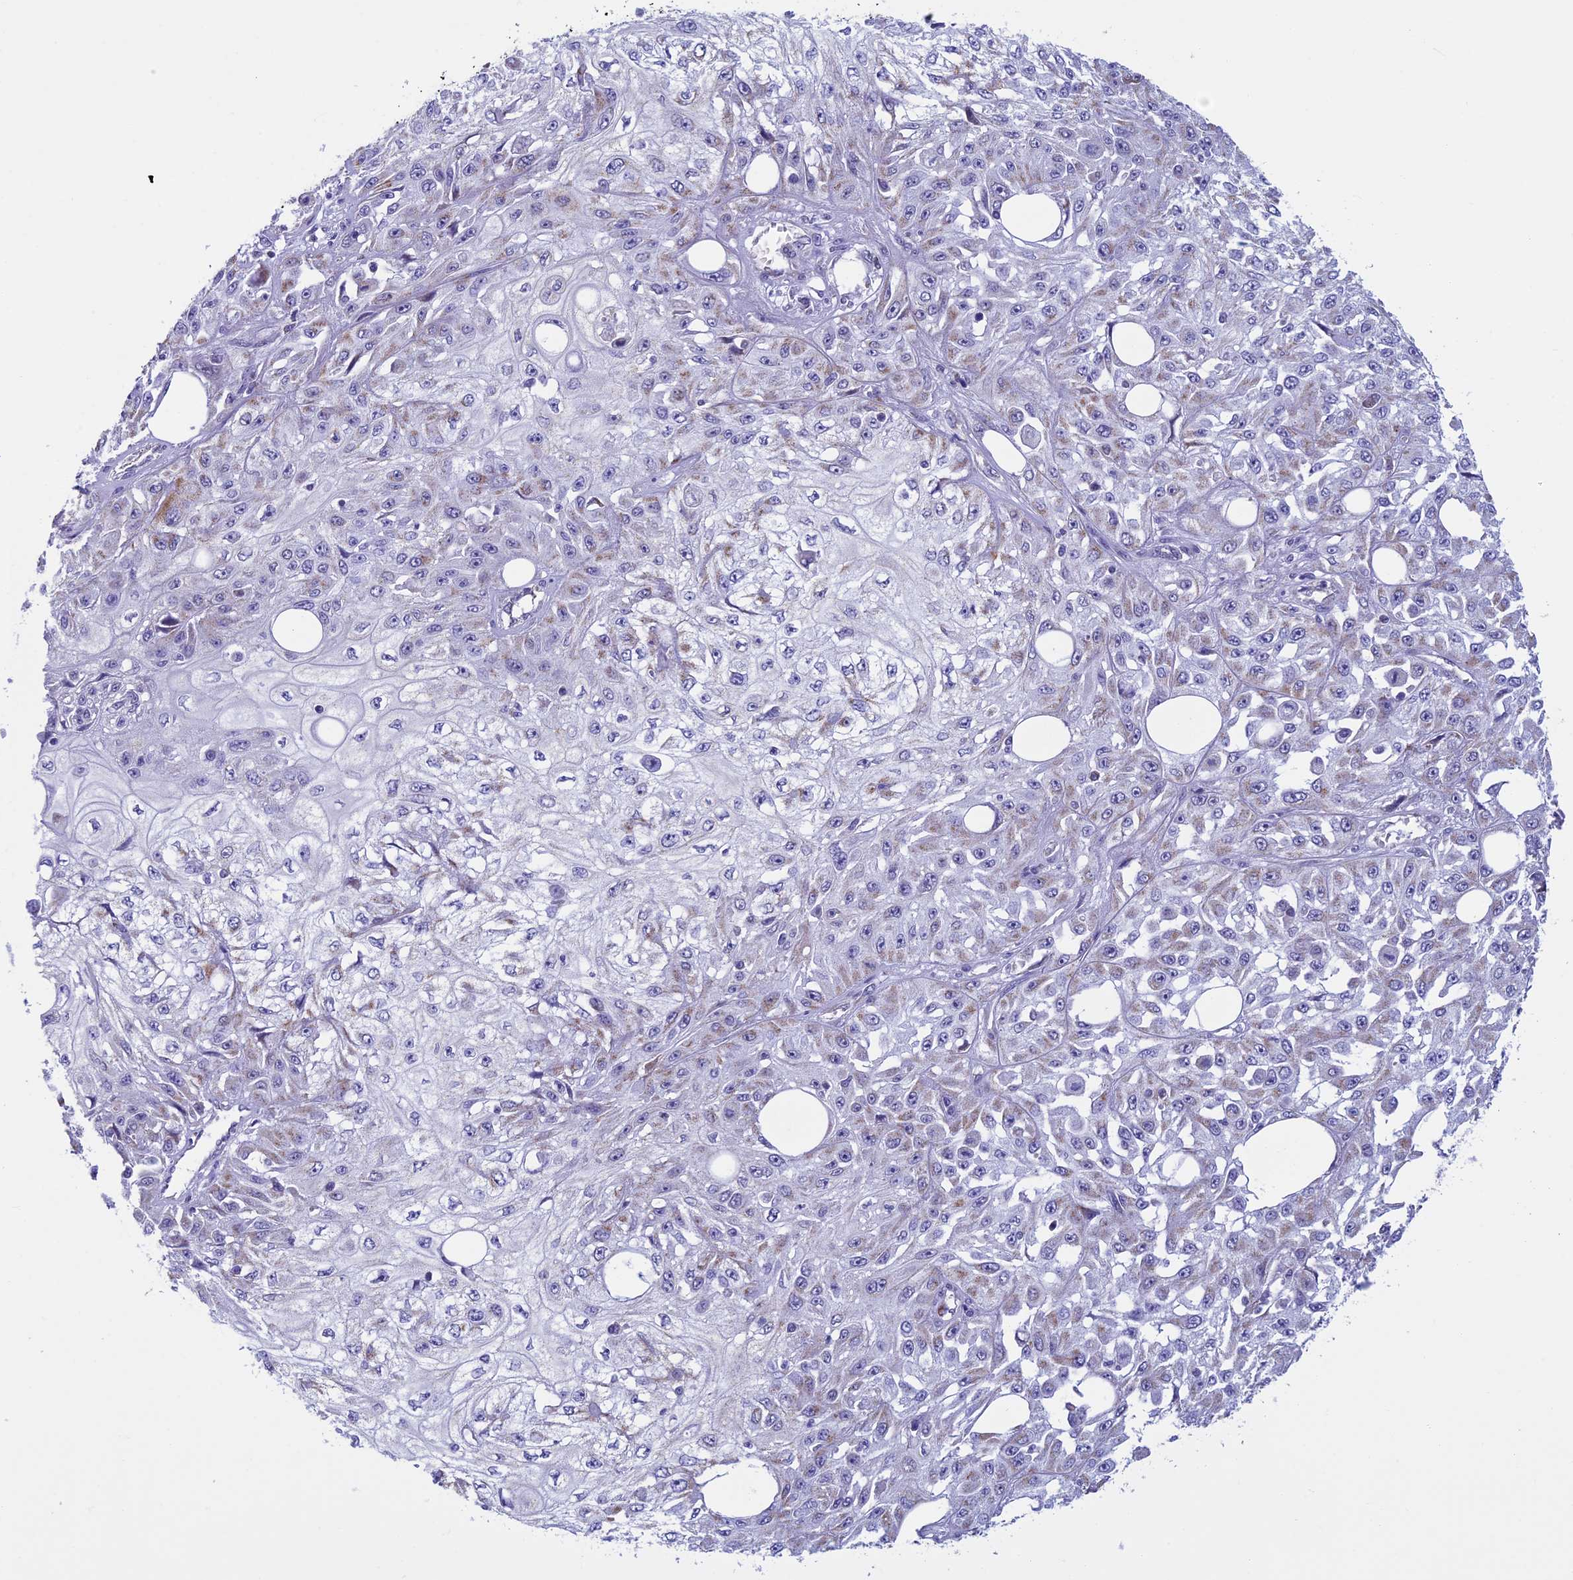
{"staining": {"intensity": "weak", "quantity": "<25%", "location": "cytoplasmic/membranous"}, "tissue": "skin cancer", "cell_type": "Tumor cells", "image_type": "cancer", "snomed": [{"axis": "morphology", "description": "Squamous cell carcinoma, NOS"}, {"axis": "morphology", "description": "Squamous cell carcinoma, metastatic, NOS"}, {"axis": "topography", "description": "Skin"}, {"axis": "topography", "description": "Lymph node"}], "caption": "Protein analysis of skin cancer (metastatic squamous cell carcinoma) exhibits no significant staining in tumor cells. (DAB immunohistochemistry (IHC) visualized using brightfield microscopy, high magnification).", "gene": "MFSD12", "patient": {"sex": "male", "age": 75}}